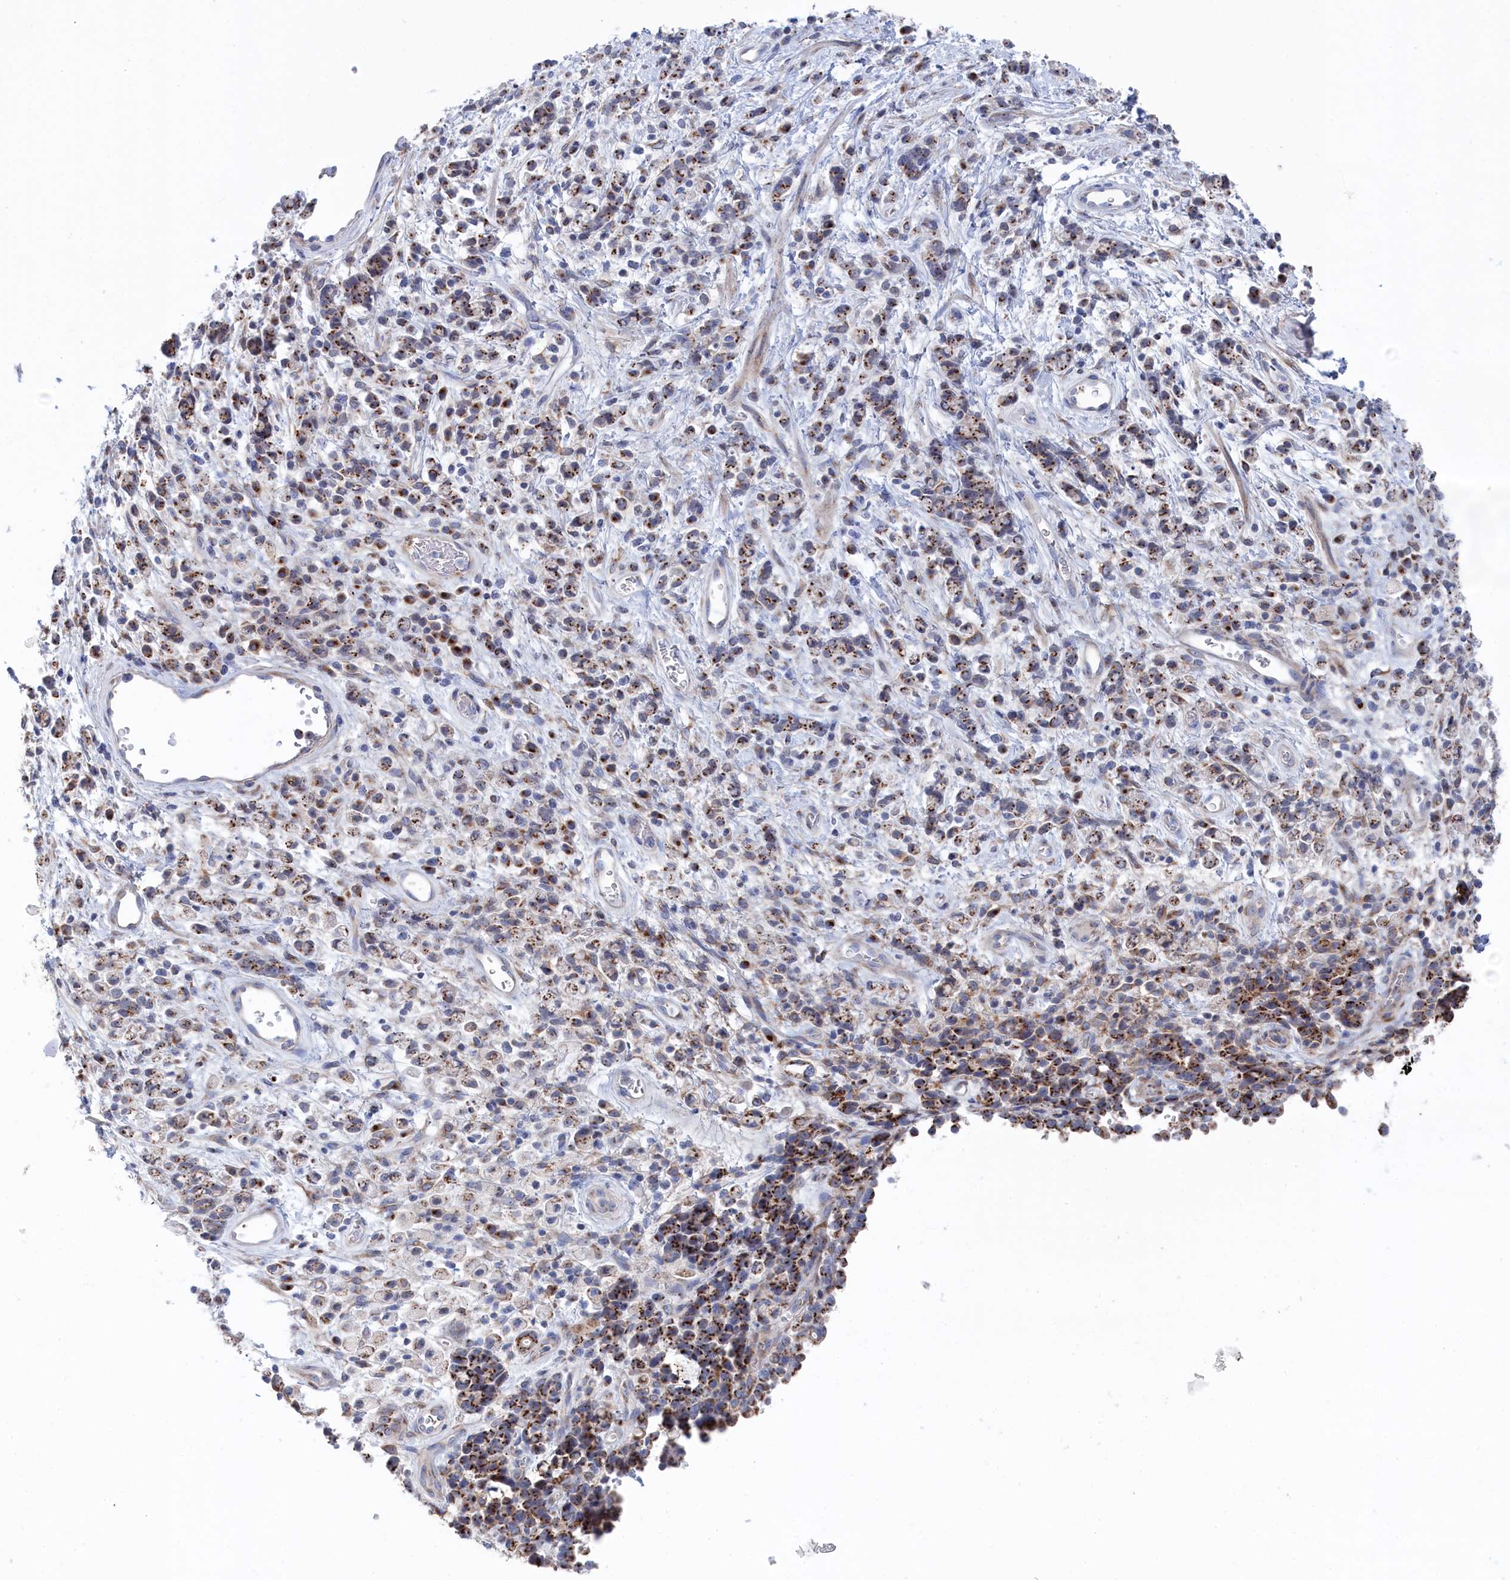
{"staining": {"intensity": "strong", "quantity": "25%-75%", "location": "cytoplasmic/membranous"}, "tissue": "stomach cancer", "cell_type": "Tumor cells", "image_type": "cancer", "snomed": [{"axis": "morphology", "description": "Adenocarcinoma, NOS"}, {"axis": "topography", "description": "Stomach"}], "caption": "Immunohistochemical staining of stomach cancer (adenocarcinoma) shows high levels of strong cytoplasmic/membranous protein staining in approximately 25%-75% of tumor cells.", "gene": "IRX1", "patient": {"sex": "female", "age": 60}}